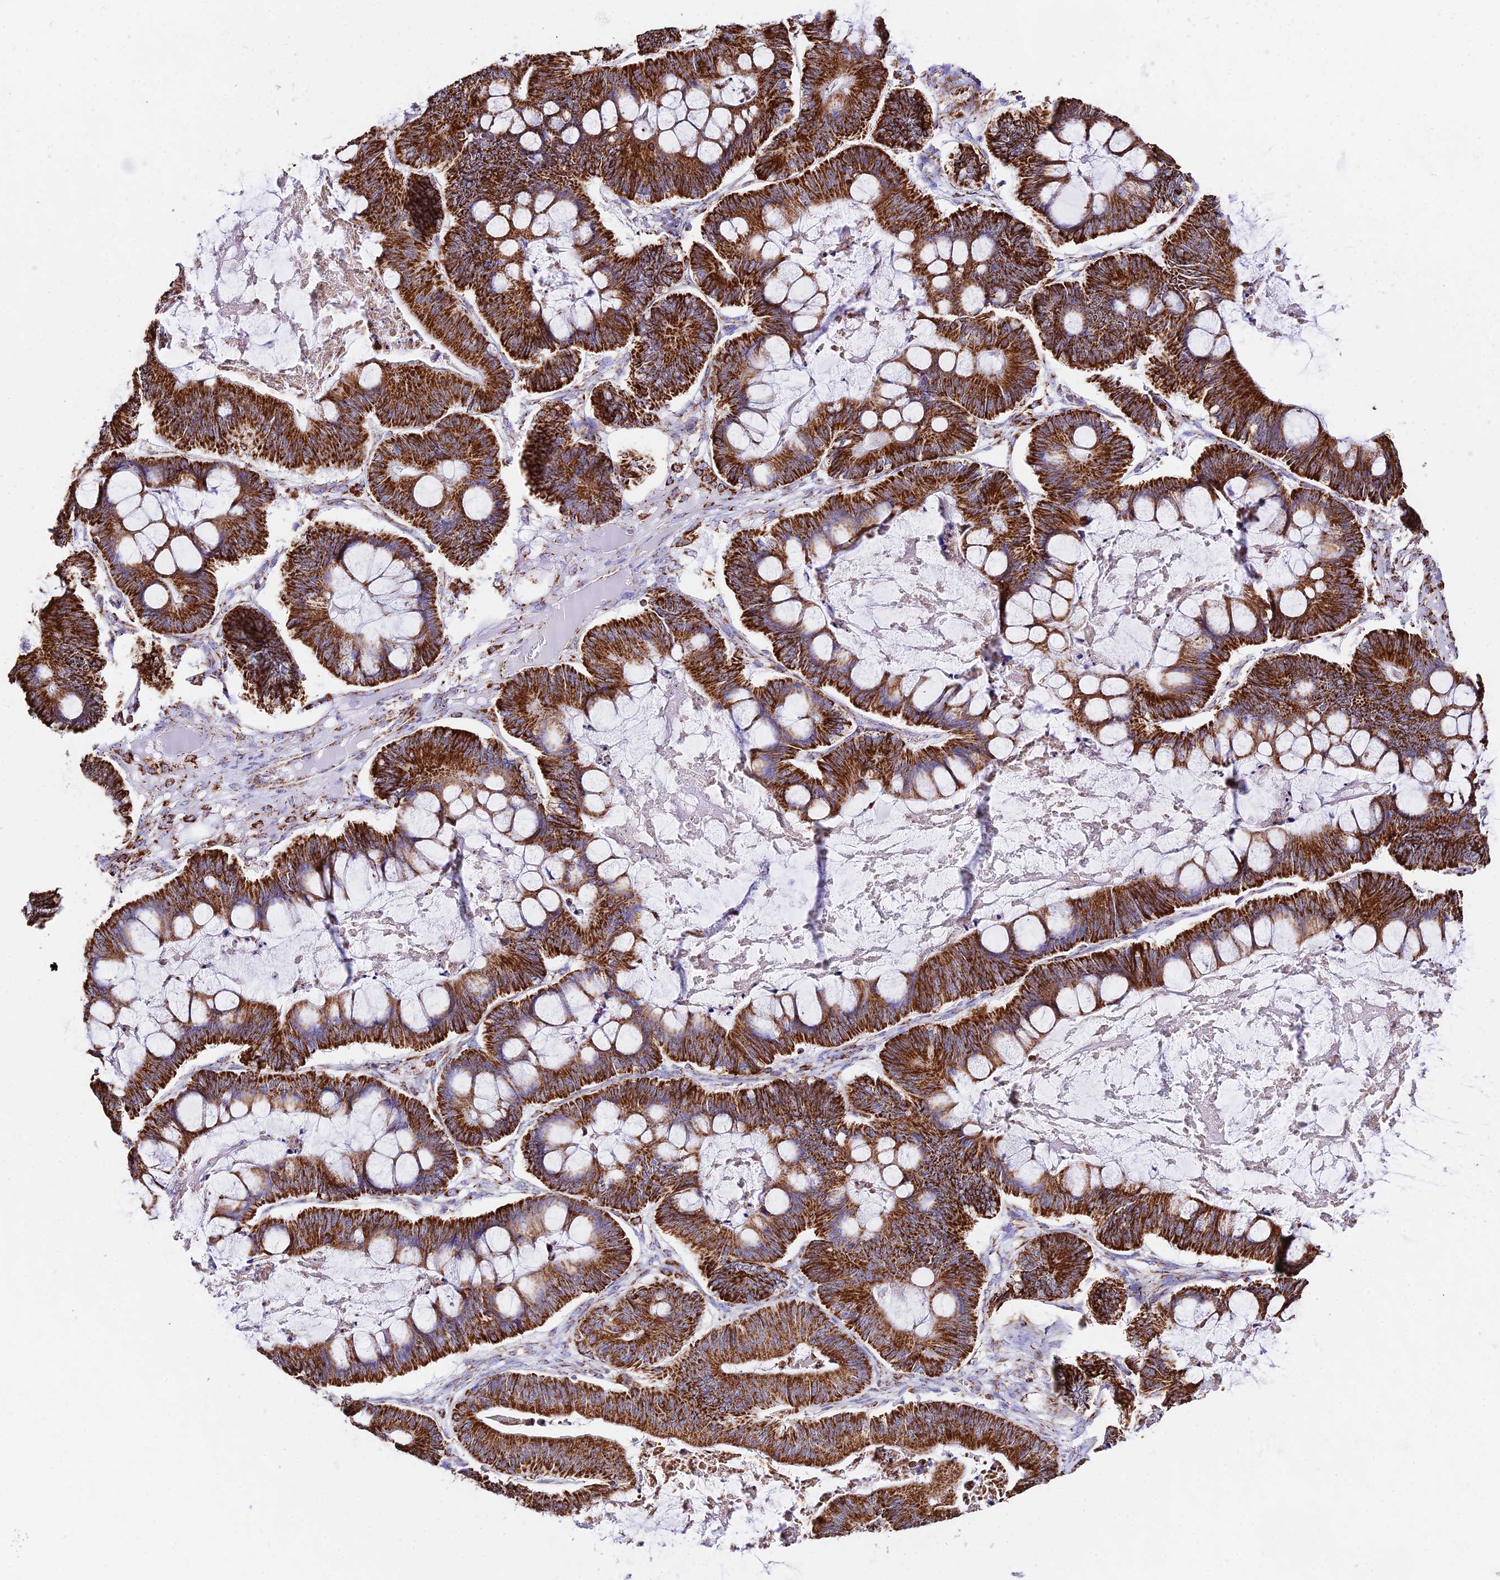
{"staining": {"intensity": "strong", "quantity": ">75%", "location": "cytoplasmic/membranous"}, "tissue": "ovarian cancer", "cell_type": "Tumor cells", "image_type": "cancer", "snomed": [{"axis": "morphology", "description": "Cystadenocarcinoma, mucinous, NOS"}, {"axis": "topography", "description": "Ovary"}], "caption": "The histopathology image shows a brown stain indicating the presence of a protein in the cytoplasmic/membranous of tumor cells in ovarian mucinous cystadenocarcinoma.", "gene": "ATP5PD", "patient": {"sex": "female", "age": 61}}